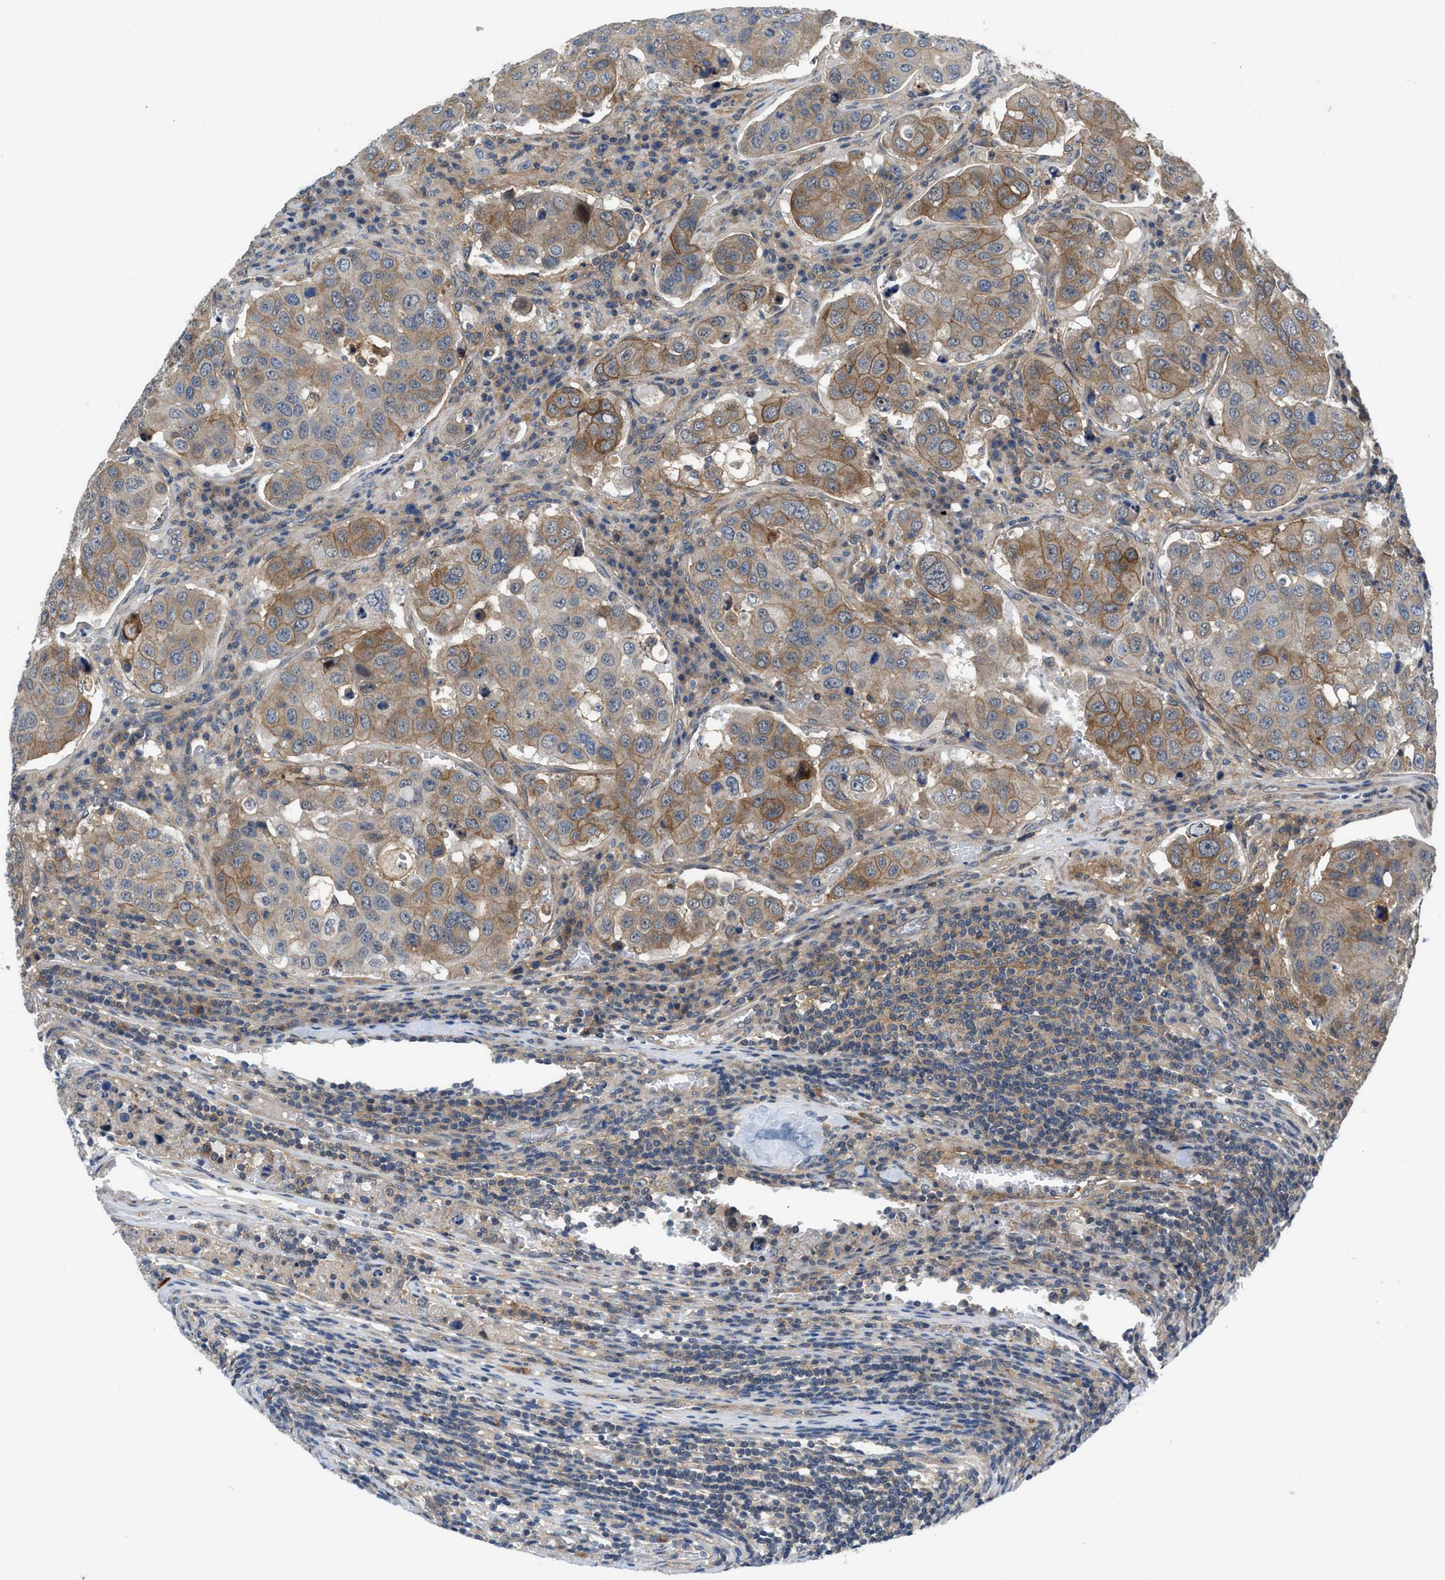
{"staining": {"intensity": "weak", "quantity": "25%-75%", "location": "cytoplasmic/membranous"}, "tissue": "urothelial cancer", "cell_type": "Tumor cells", "image_type": "cancer", "snomed": [{"axis": "morphology", "description": "Urothelial carcinoma, High grade"}, {"axis": "topography", "description": "Lymph node"}, {"axis": "topography", "description": "Urinary bladder"}], "caption": "Human urothelial cancer stained for a protein (brown) exhibits weak cytoplasmic/membranous positive expression in about 25%-75% of tumor cells.", "gene": "PANX1", "patient": {"sex": "male", "age": 51}}